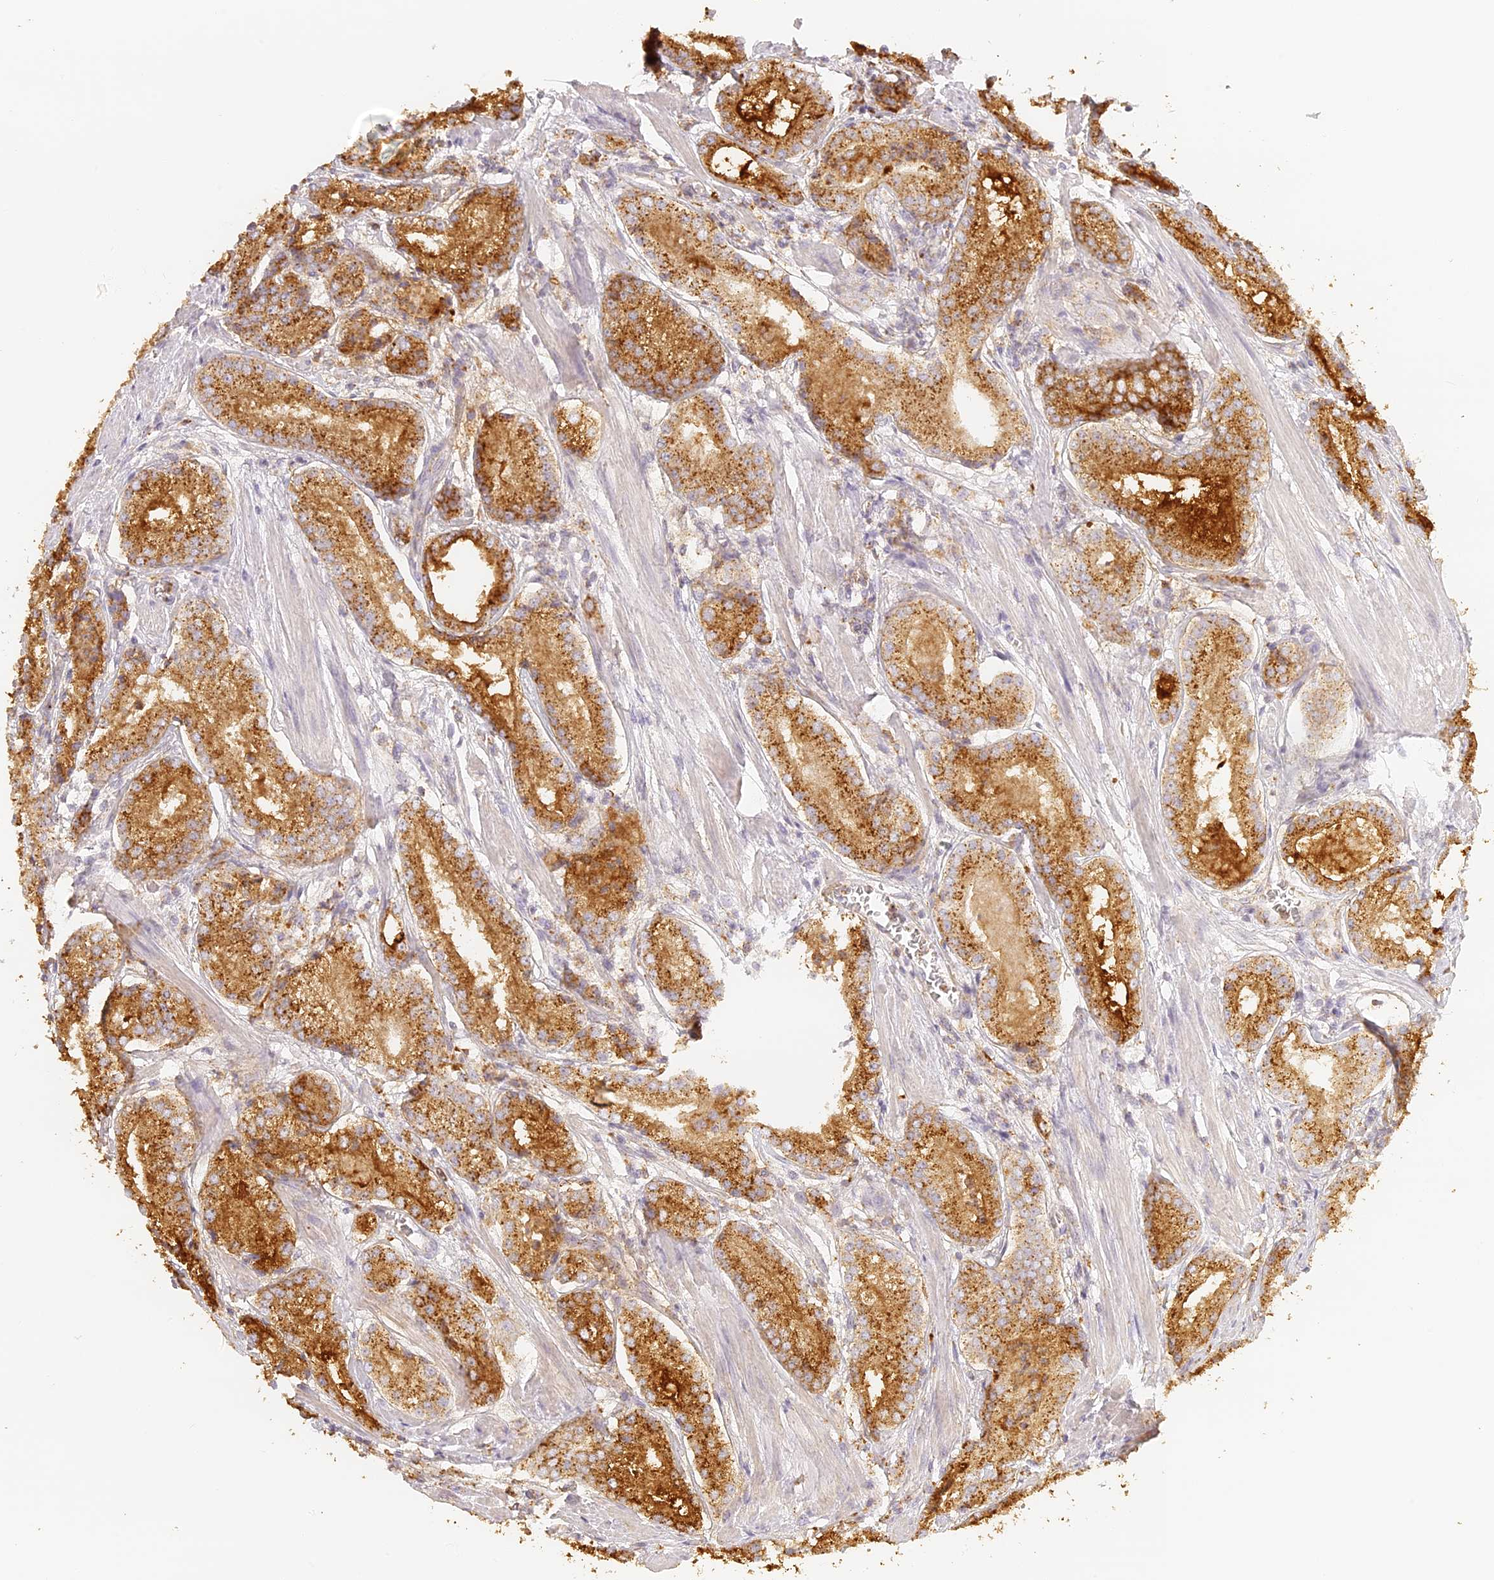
{"staining": {"intensity": "strong", "quantity": ">75%", "location": "cytoplasmic/membranous"}, "tissue": "prostate cancer", "cell_type": "Tumor cells", "image_type": "cancer", "snomed": [{"axis": "morphology", "description": "Adenocarcinoma, Low grade"}, {"axis": "topography", "description": "Prostate"}], "caption": "High-power microscopy captured an immunohistochemistry histopathology image of prostate adenocarcinoma (low-grade), revealing strong cytoplasmic/membranous positivity in about >75% of tumor cells.", "gene": "LAMP2", "patient": {"sex": "male", "age": 54}}